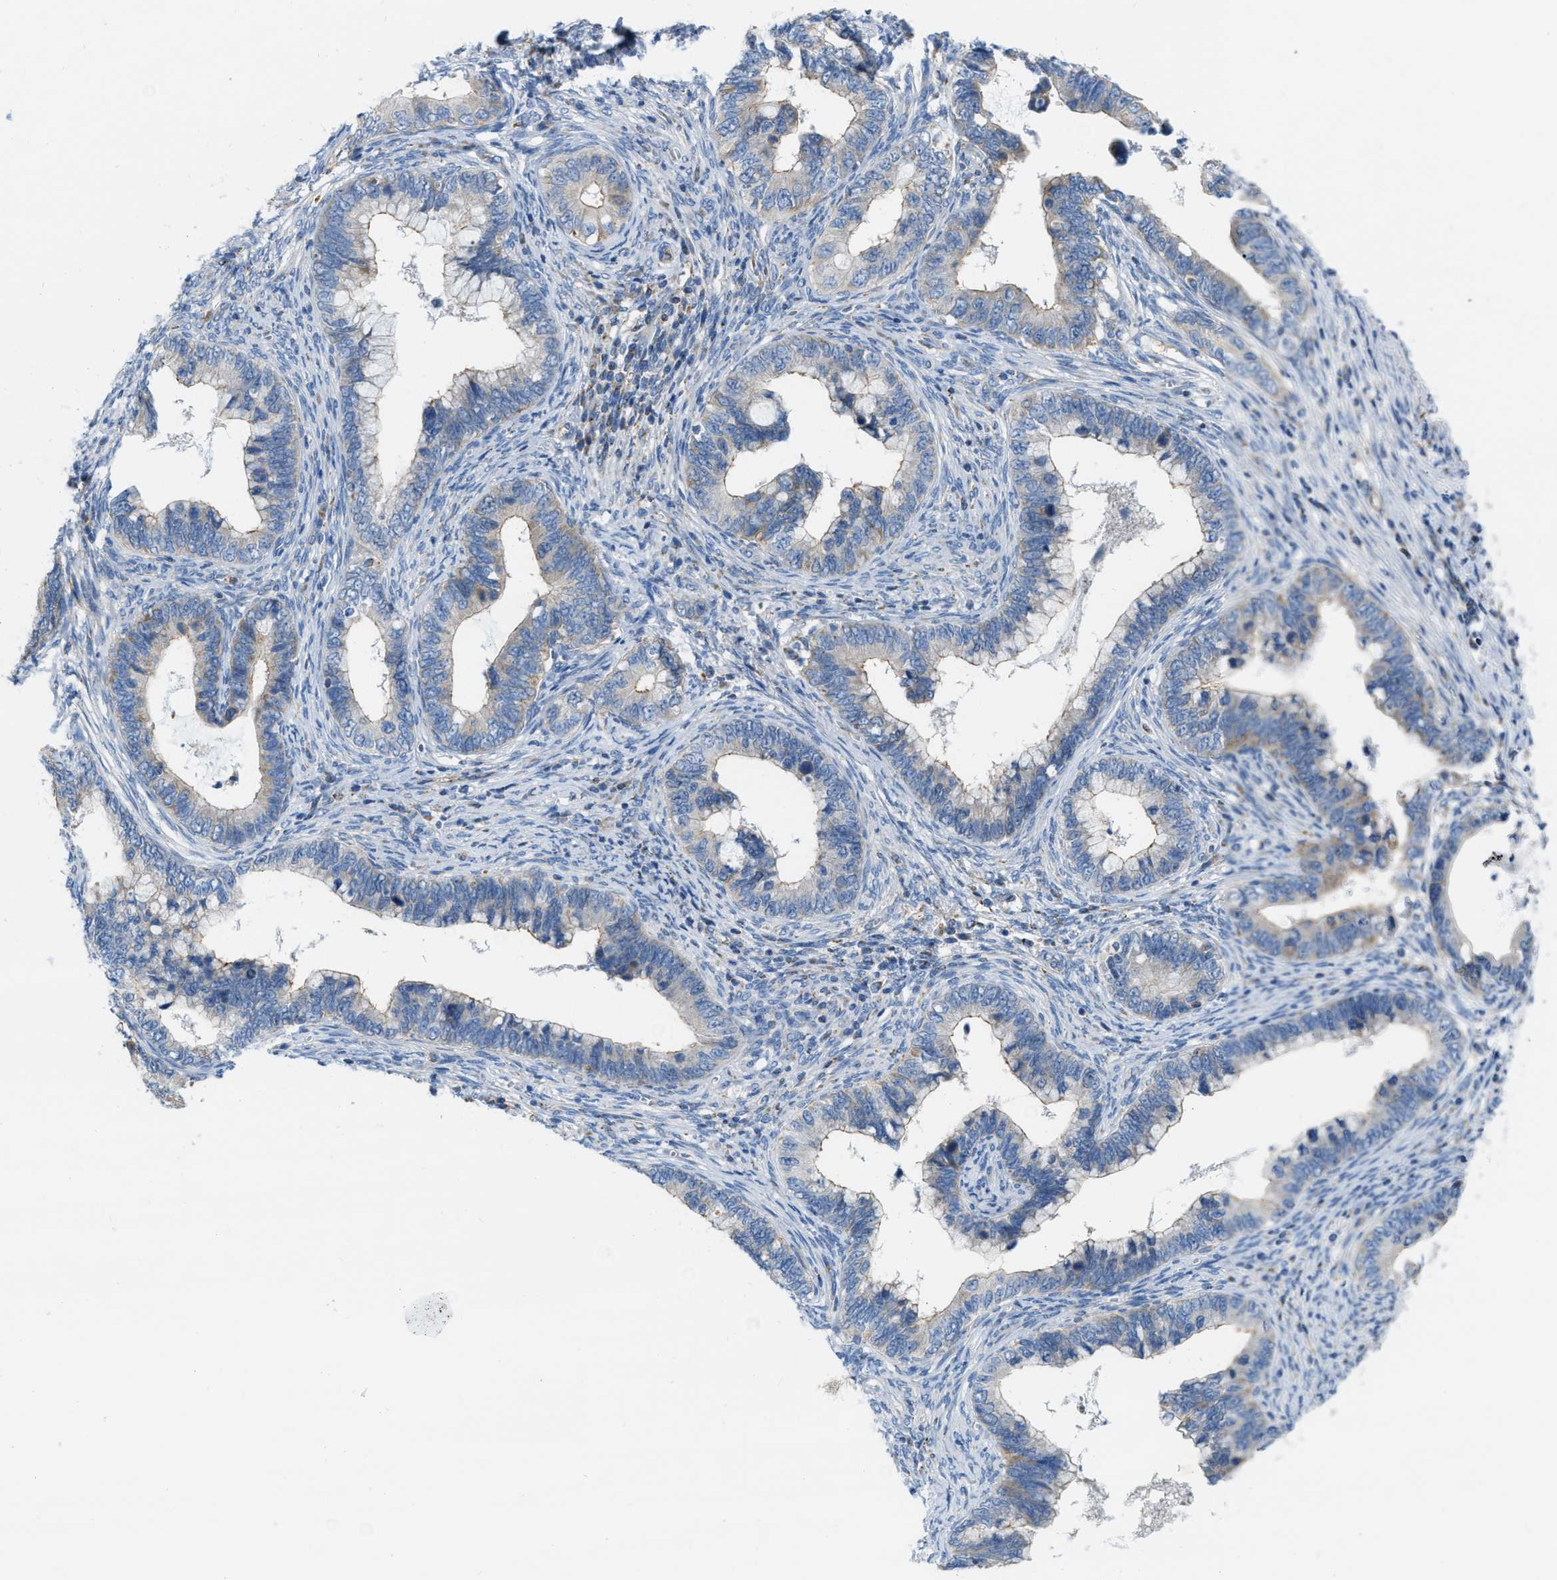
{"staining": {"intensity": "weak", "quantity": "<25%", "location": "cytoplasmic/membranous"}, "tissue": "cervical cancer", "cell_type": "Tumor cells", "image_type": "cancer", "snomed": [{"axis": "morphology", "description": "Adenocarcinoma, NOS"}, {"axis": "topography", "description": "Cervix"}], "caption": "Tumor cells are negative for brown protein staining in adenocarcinoma (cervical).", "gene": "JADE1", "patient": {"sex": "female", "age": 44}}